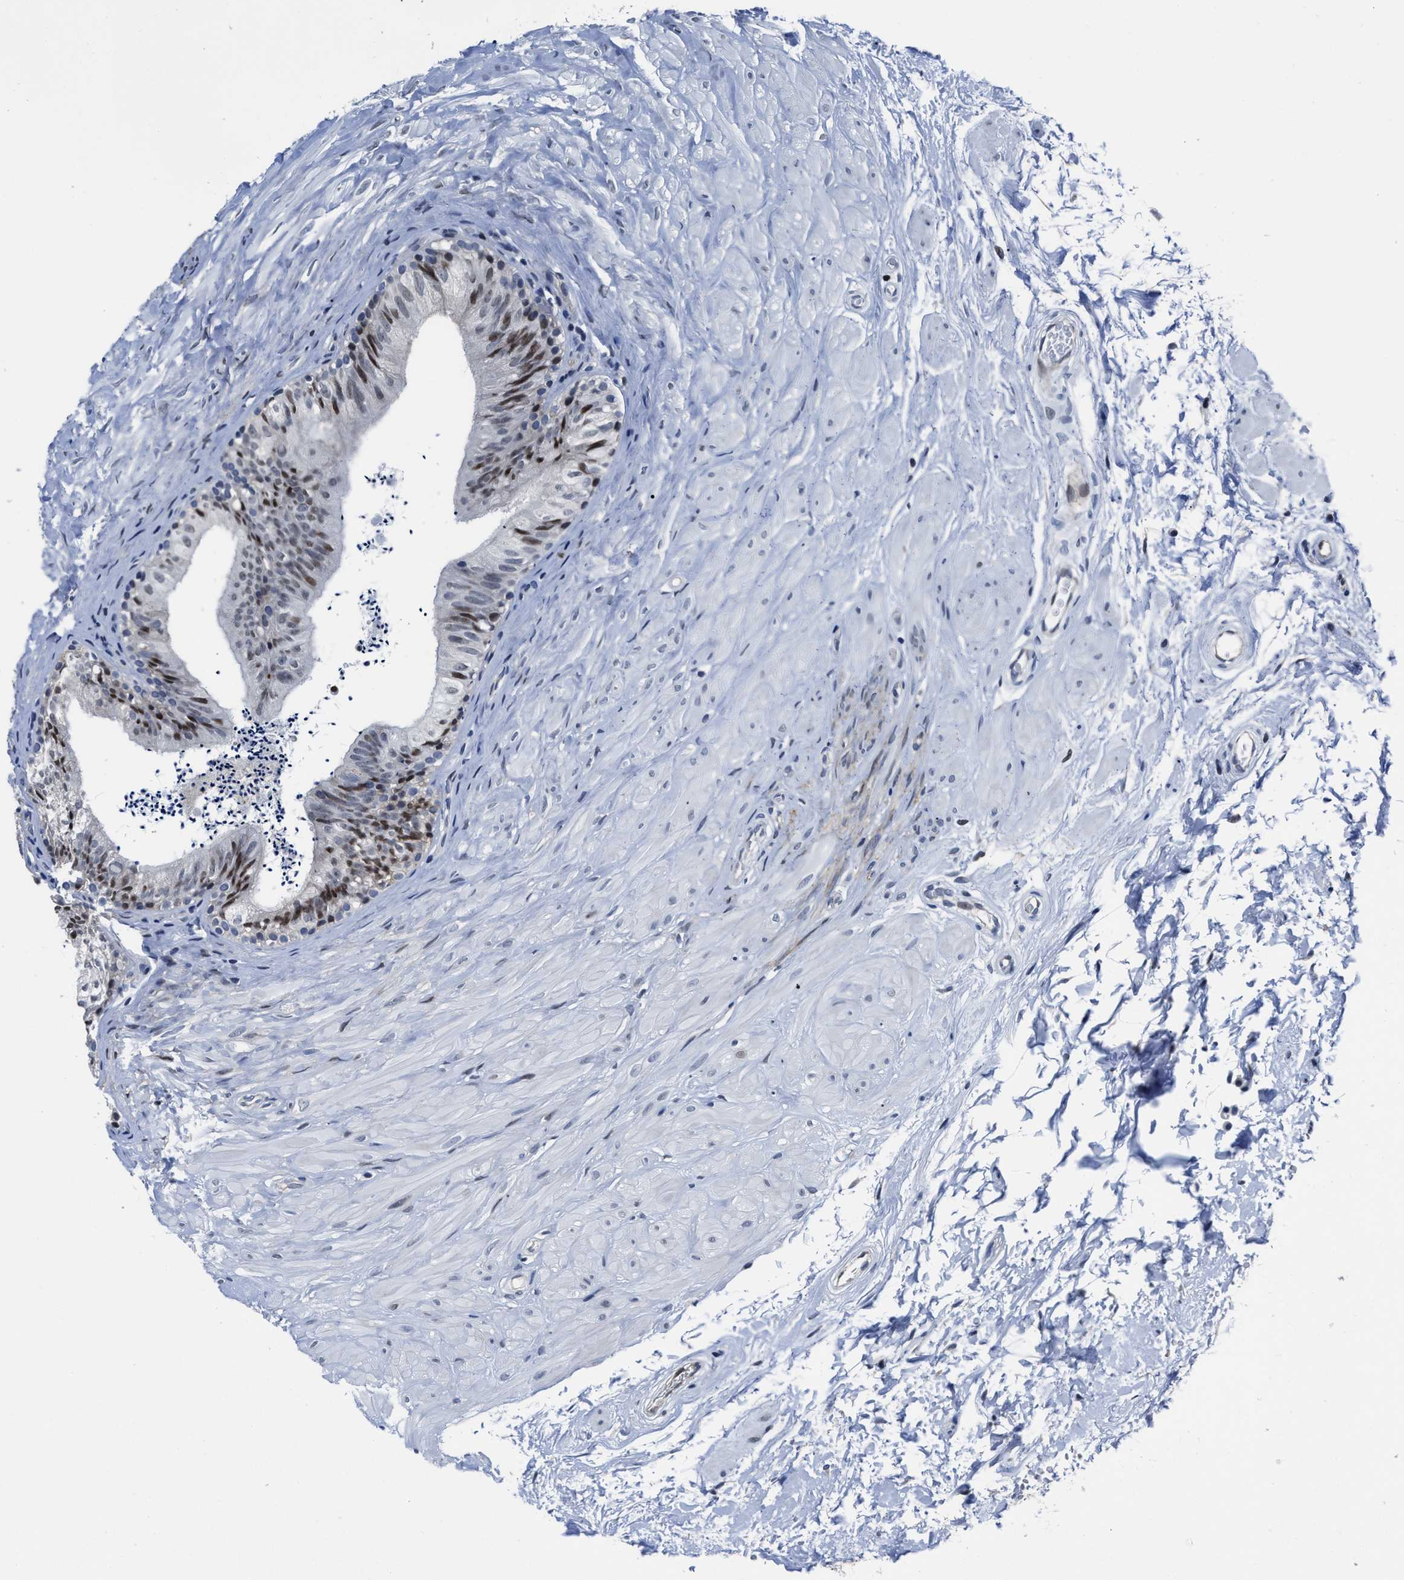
{"staining": {"intensity": "moderate", "quantity": "25%-75%", "location": "nuclear"}, "tissue": "epididymis", "cell_type": "Glandular cells", "image_type": "normal", "snomed": [{"axis": "morphology", "description": "Normal tissue, NOS"}, {"axis": "topography", "description": "Epididymis"}], "caption": "Immunohistochemical staining of normal epididymis shows medium levels of moderate nuclear positivity in approximately 25%-75% of glandular cells. Nuclei are stained in blue.", "gene": "MARCKSL1", "patient": {"sex": "male", "age": 56}}